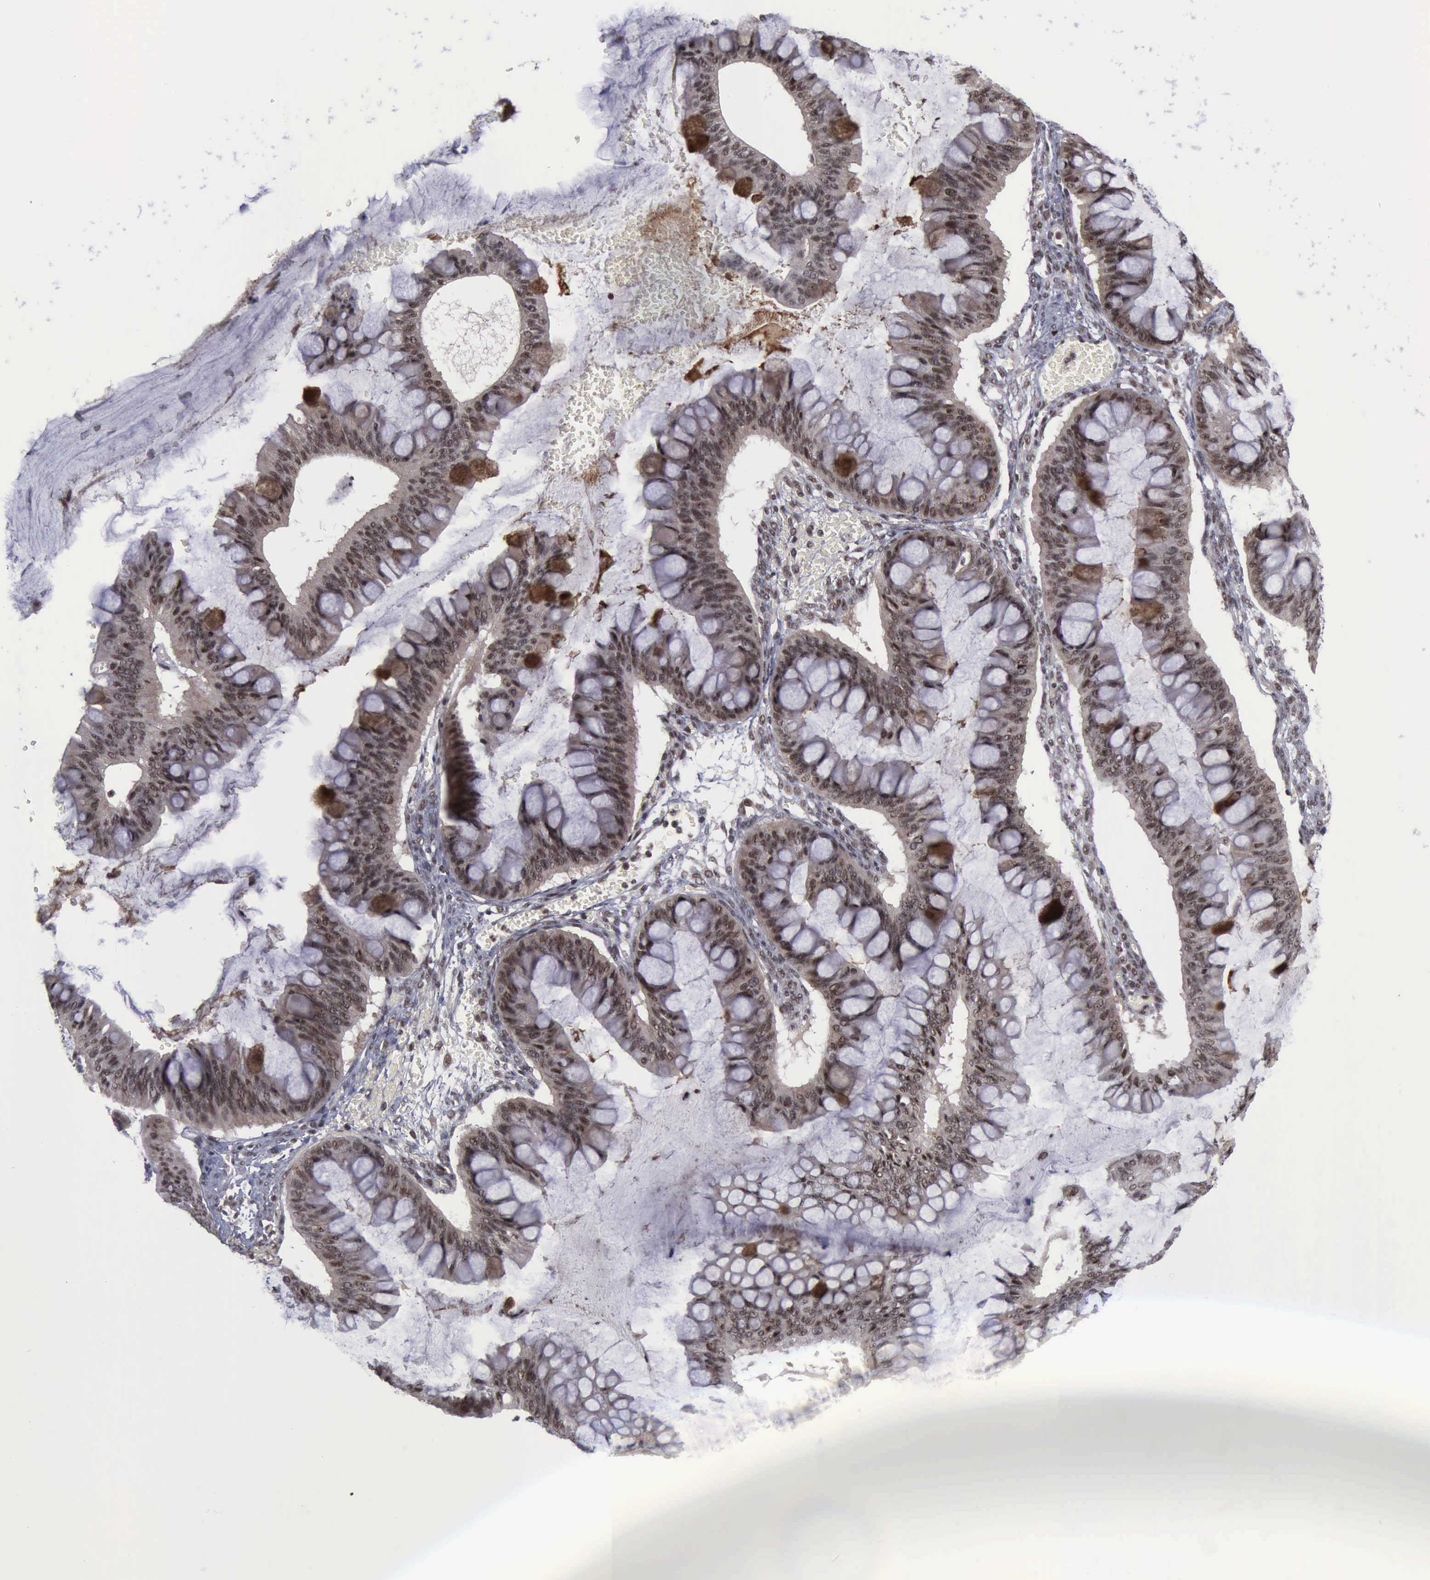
{"staining": {"intensity": "strong", "quantity": ">75%", "location": "cytoplasmic/membranous,nuclear"}, "tissue": "ovarian cancer", "cell_type": "Tumor cells", "image_type": "cancer", "snomed": [{"axis": "morphology", "description": "Cystadenocarcinoma, mucinous, NOS"}, {"axis": "topography", "description": "Ovary"}], "caption": "Protein staining shows strong cytoplasmic/membranous and nuclear expression in about >75% of tumor cells in ovarian mucinous cystadenocarcinoma. (Brightfield microscopy of DAB IHC at high magnification).", "gene": "ATM", "patient": {"sex": "female", "age": 73}}